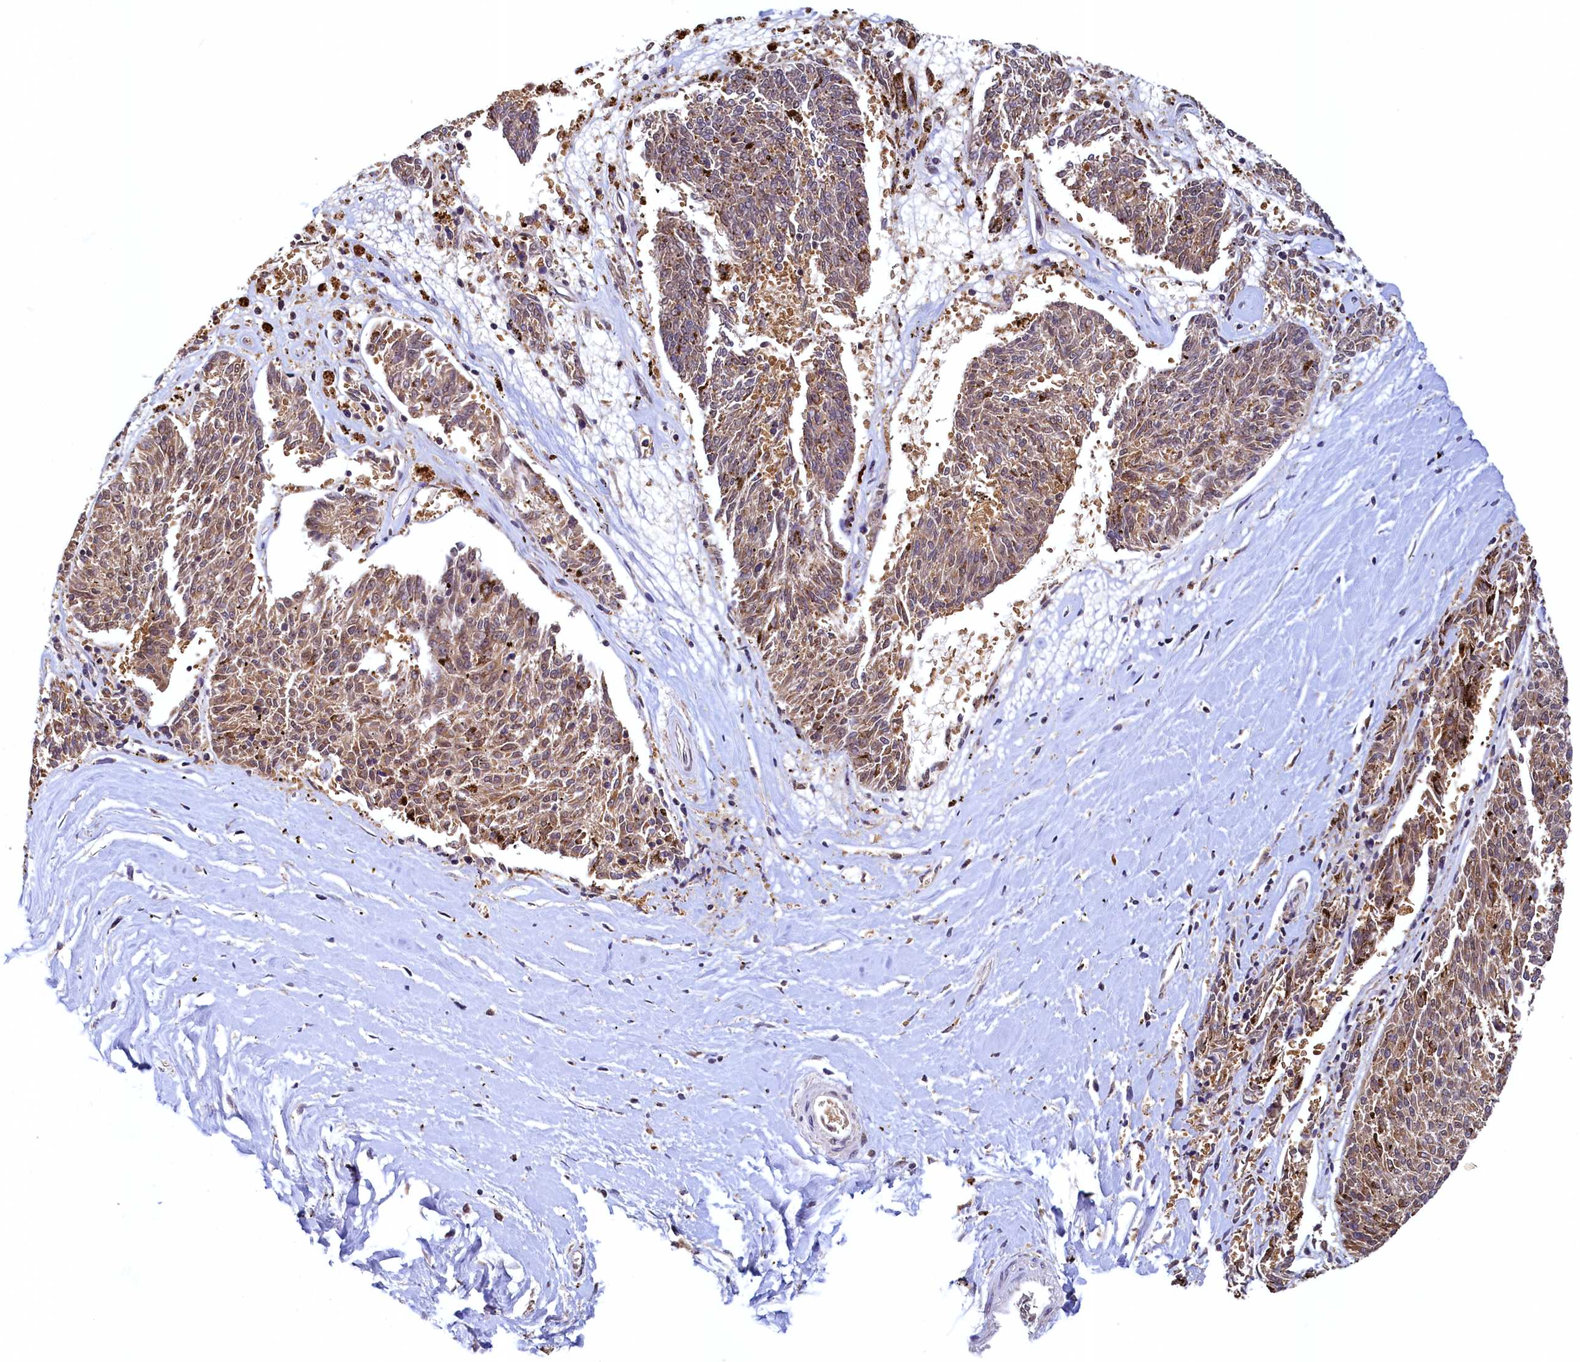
{"staining": {"intensity": "moderate", "quantity": "25%-75%", "location": "cytoplasmic/membranous,nuclear"}, "tissue": "melanoma", "cell_type": "Tumor cells", "image_type": "cancer", "snomed": [{"axis": "morphology", "description": "Malignant melanoma, NOS"}, {"axis": "topography", "description": "Skin"}], "caption": "DAB (3,3'-diaminobenzidine) immunohistochemical staining of human malignant melanoma exhibits moderate cytoplasmic/membranous and nuclear protein positivity in about 25%-75% of tumor cells.", "gene": "PAAF1", "patient": {"sex": "female", "age": 72}}